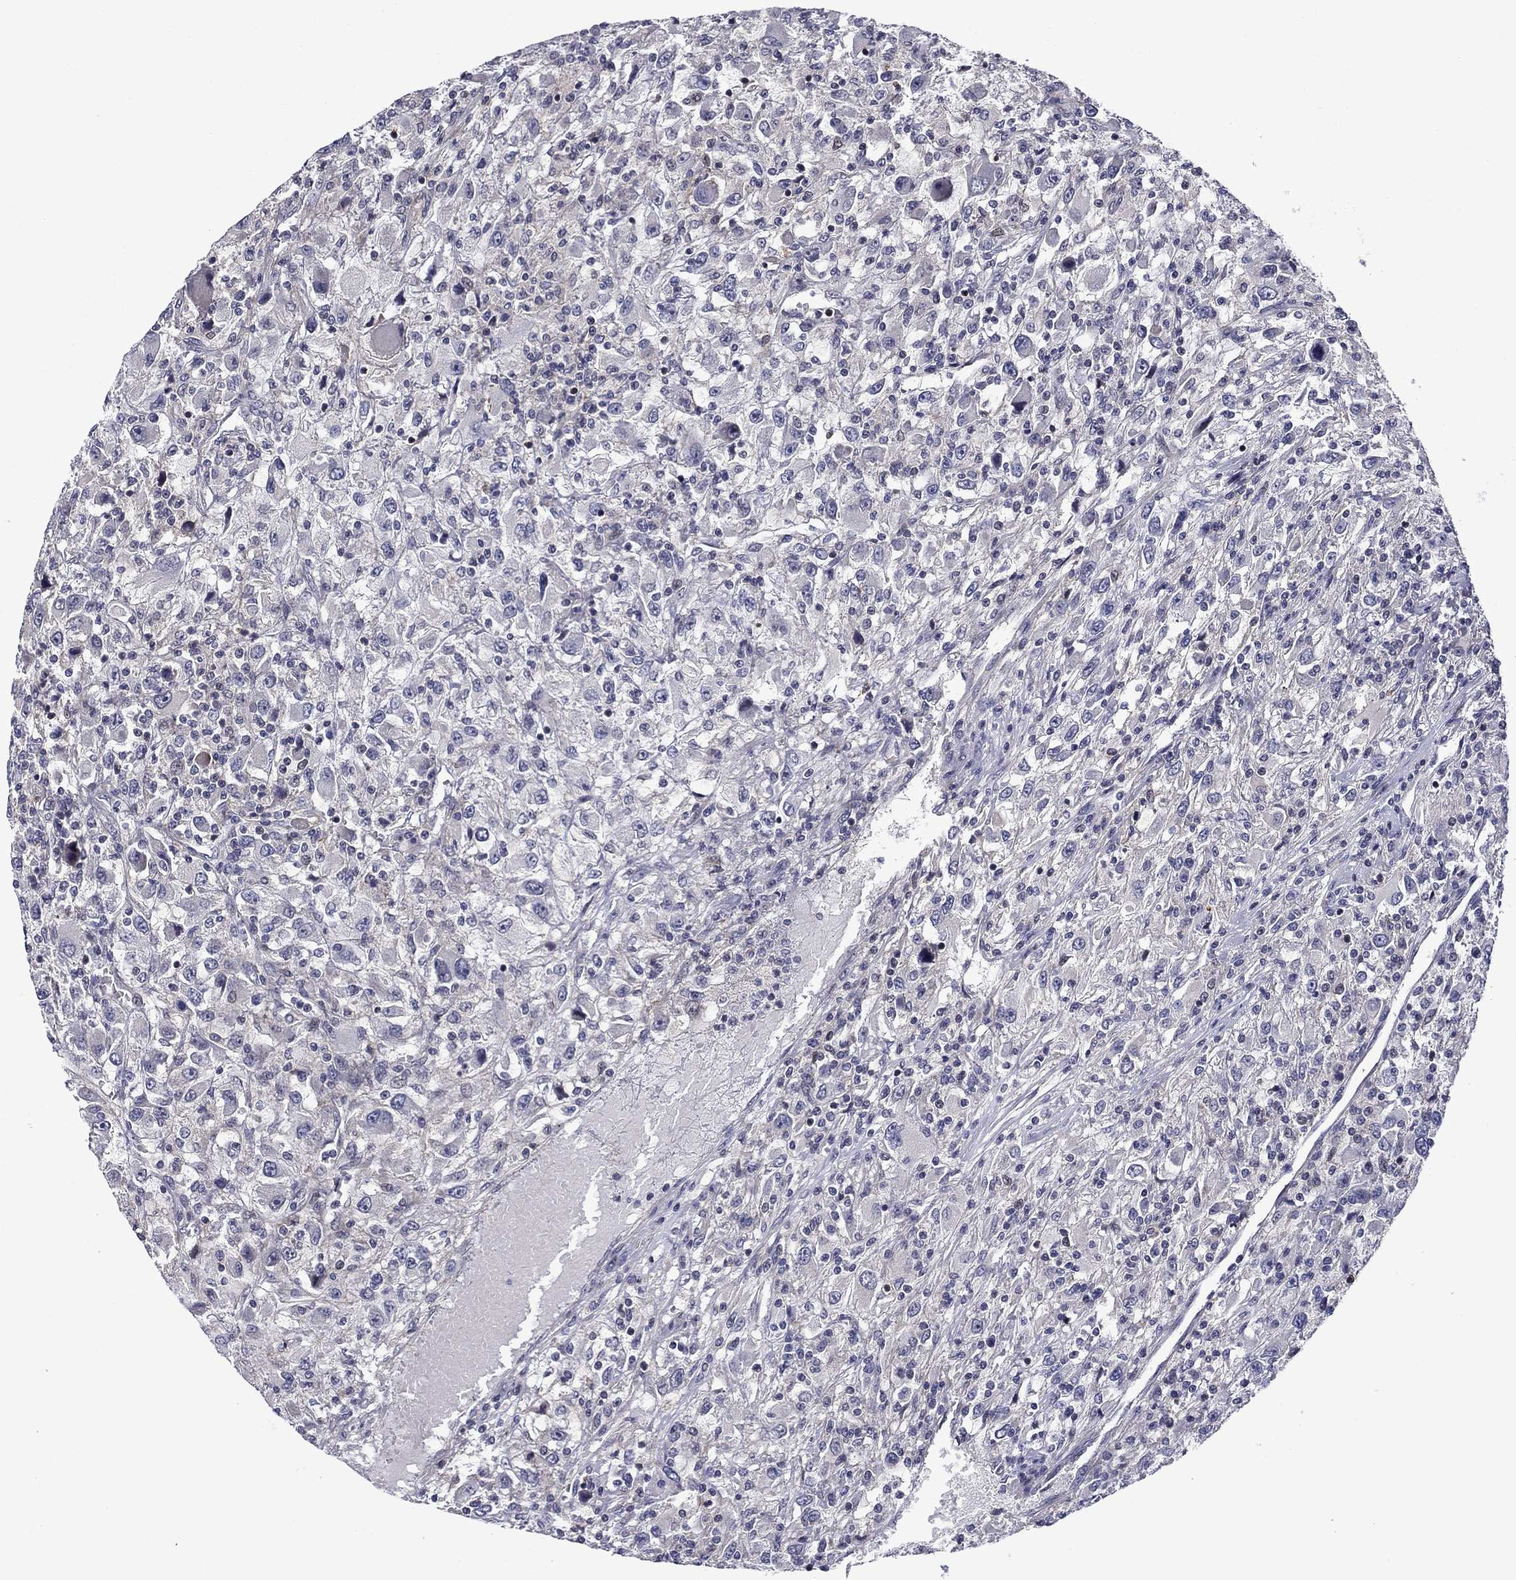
{"staining": {"intensity": "negative", "quantity": "none", "location": "none"}, "tissue": "renal cancer", "cell_type": "Tumor cells", "image_type": "cancer", "snomed": [{"axis": "morphology", "description": "Adenocarcinoma, NOS"}, {"axis": "topography", "description": "Kidney"}], "caption": "This is an immunohistochemistry histopathology image of human renal cancer (adenocarcinoma). There is no positivity in tumor cells.", "gene": "B3GAT1", "patient": {"sex": "female", "age": 67}}